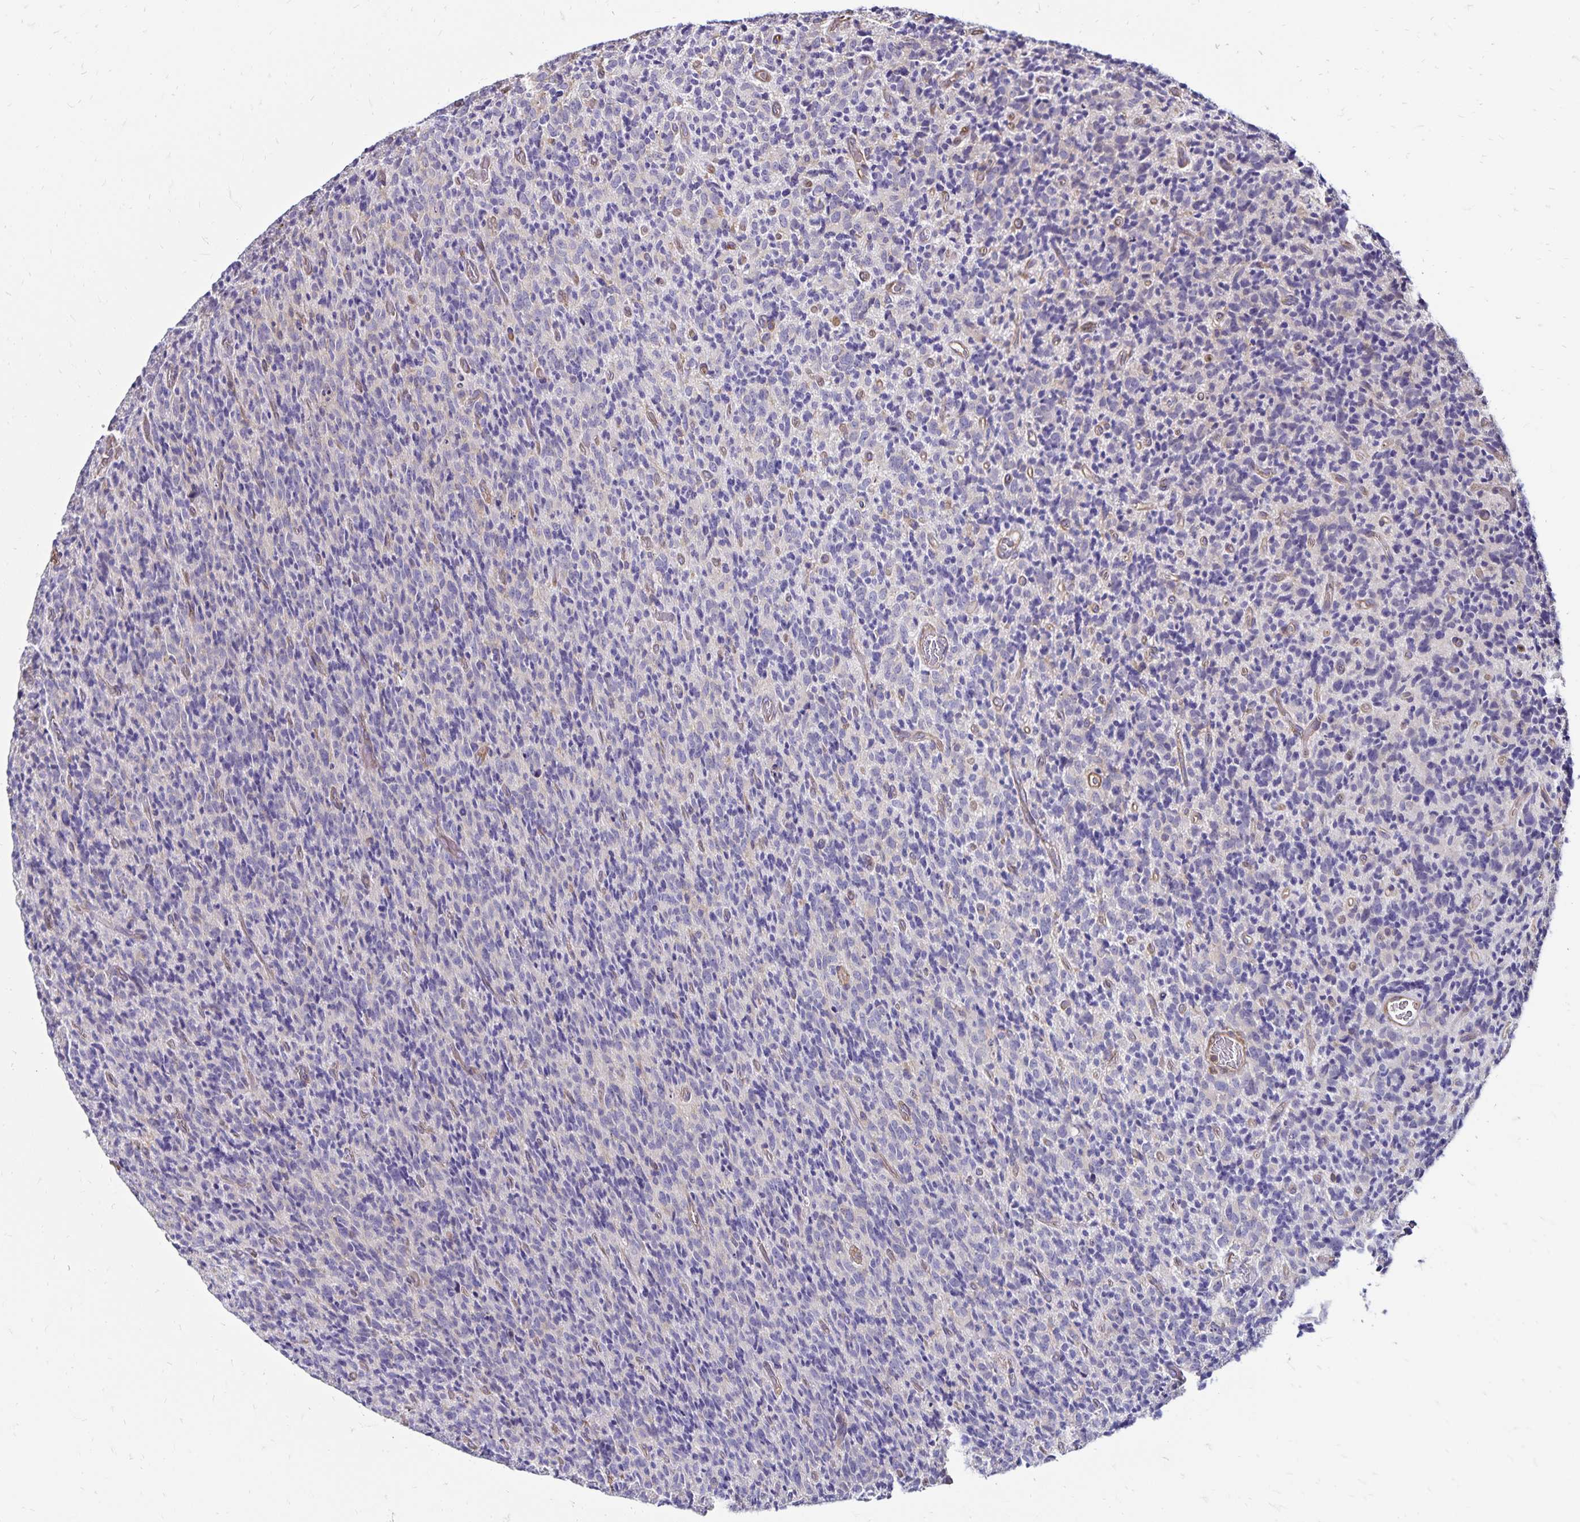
{"staining": {"intensity": "negative", "quantity": "none", "location": "none"}, "tissue": "glioma", "cell_type": "Tumor cells", "image_type": "cancer", "snomed": [{"axis": "morphology", "description": "Glioma, malignant, High grade"}, {"axis": "topography", "description": "Brain"}], "caption": "High magnification brightfield microscopy of glioma stained with DAB (3,3'-diaminobenzidine) (brown) and counterstained with hematoxylin (blue): tumor cells show no significant expression.", "gene": "RPRML", "patient": {"sex": "male", "age": 76}}